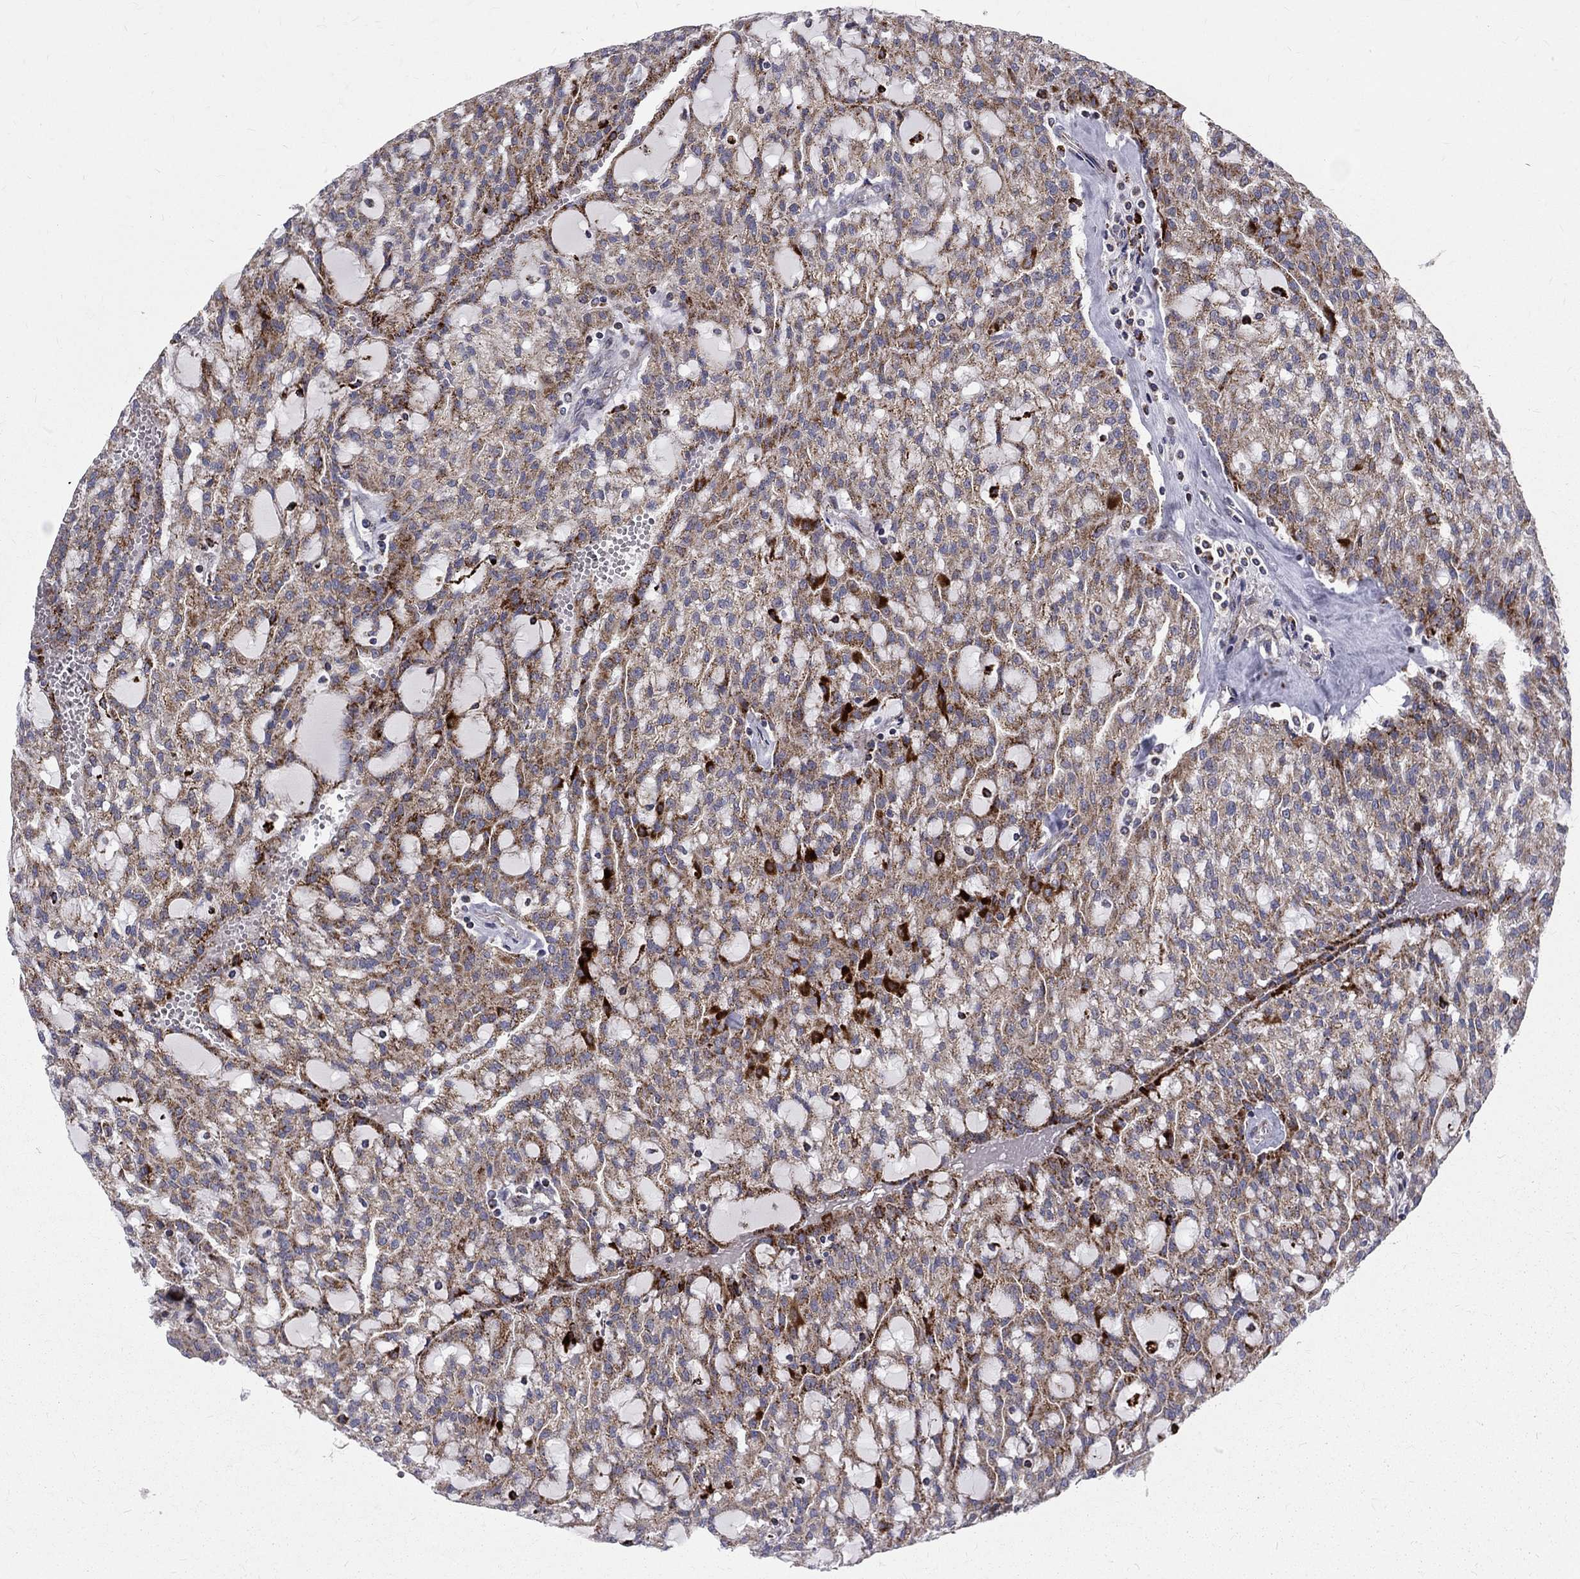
{"staining": {"intensity": "strong", "quantity": "25%-75%", "location": "cytoplasmic/membranous"}, "tissue": "renal cancer", "cell_type": "Tumor cells", "image_type": "cancer", "snomed": [{"axis": "morphology", "description": "Adenocarcinoma, NOS"}, {"axis": "topography", "description": "Kidney"}], "caption": "High-magnification brightfield microscopy of renal cancer stained with DAB (brown) and counterstained with hematoxylin (blue). tumor cells exhibit strong cytoplasmic/membranous expression is identified in about25%-75% of cells.", "gene": "ALDH1B1", "patient": {"sex": "male", "age": 63}}